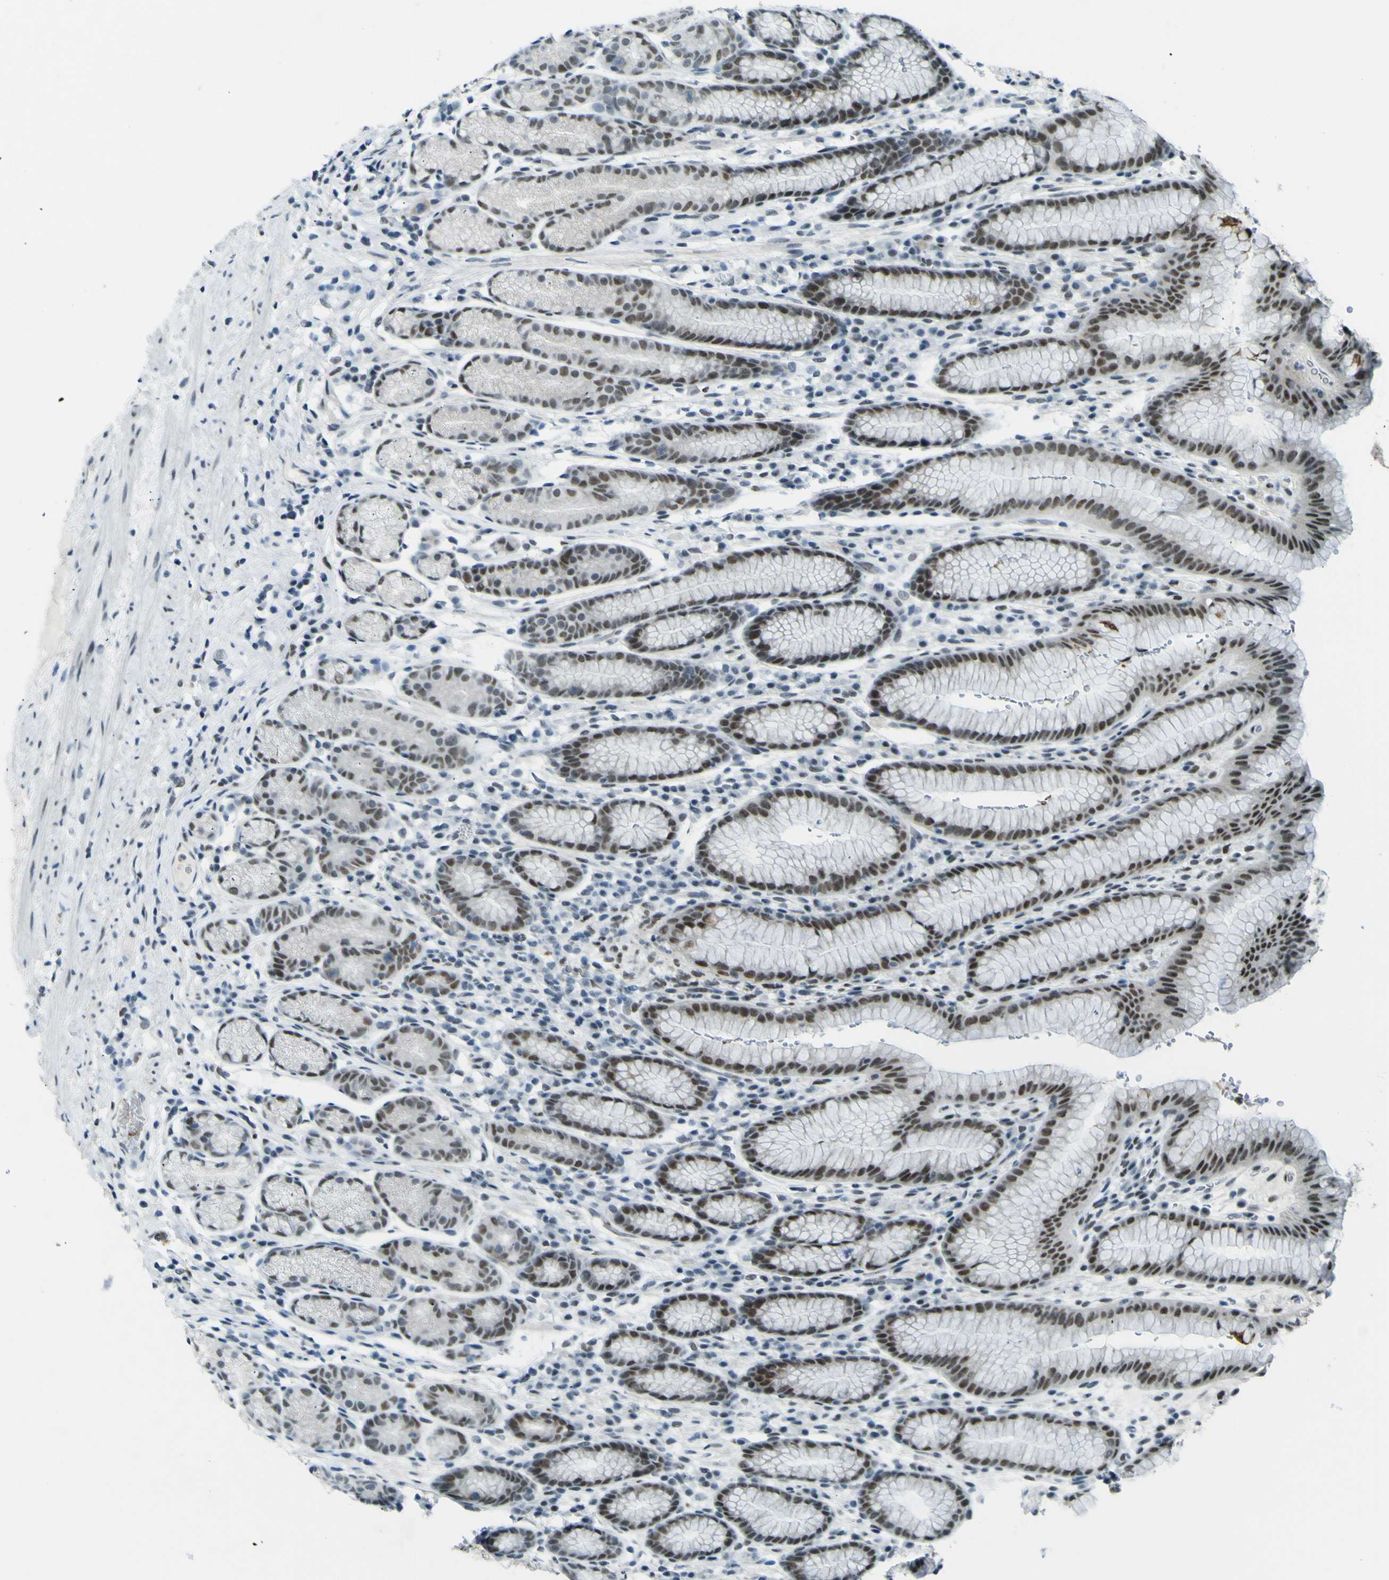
{"staining": {"intensity": "moderate", "quantity": ">75%", "location": "nuclear"}, "tissue": "stomach", "cell_type": "Glandular cells", "image_type": "normal", "snomed": [{"axis": "morphology", "description": "Normal tissue, NOS"}, {"axis": "topography", "description": "Stomach, lower"}], "caption": "Benign stomach displays moderate nuclear staining in approximately >75% of glandular cells, visualized by immunohistochemistry. (brown staining indicates protein expression, while blue staining denotes nuclei).", "gene": "CEBPG", "patient": {"sex": "male", "age": 52}}